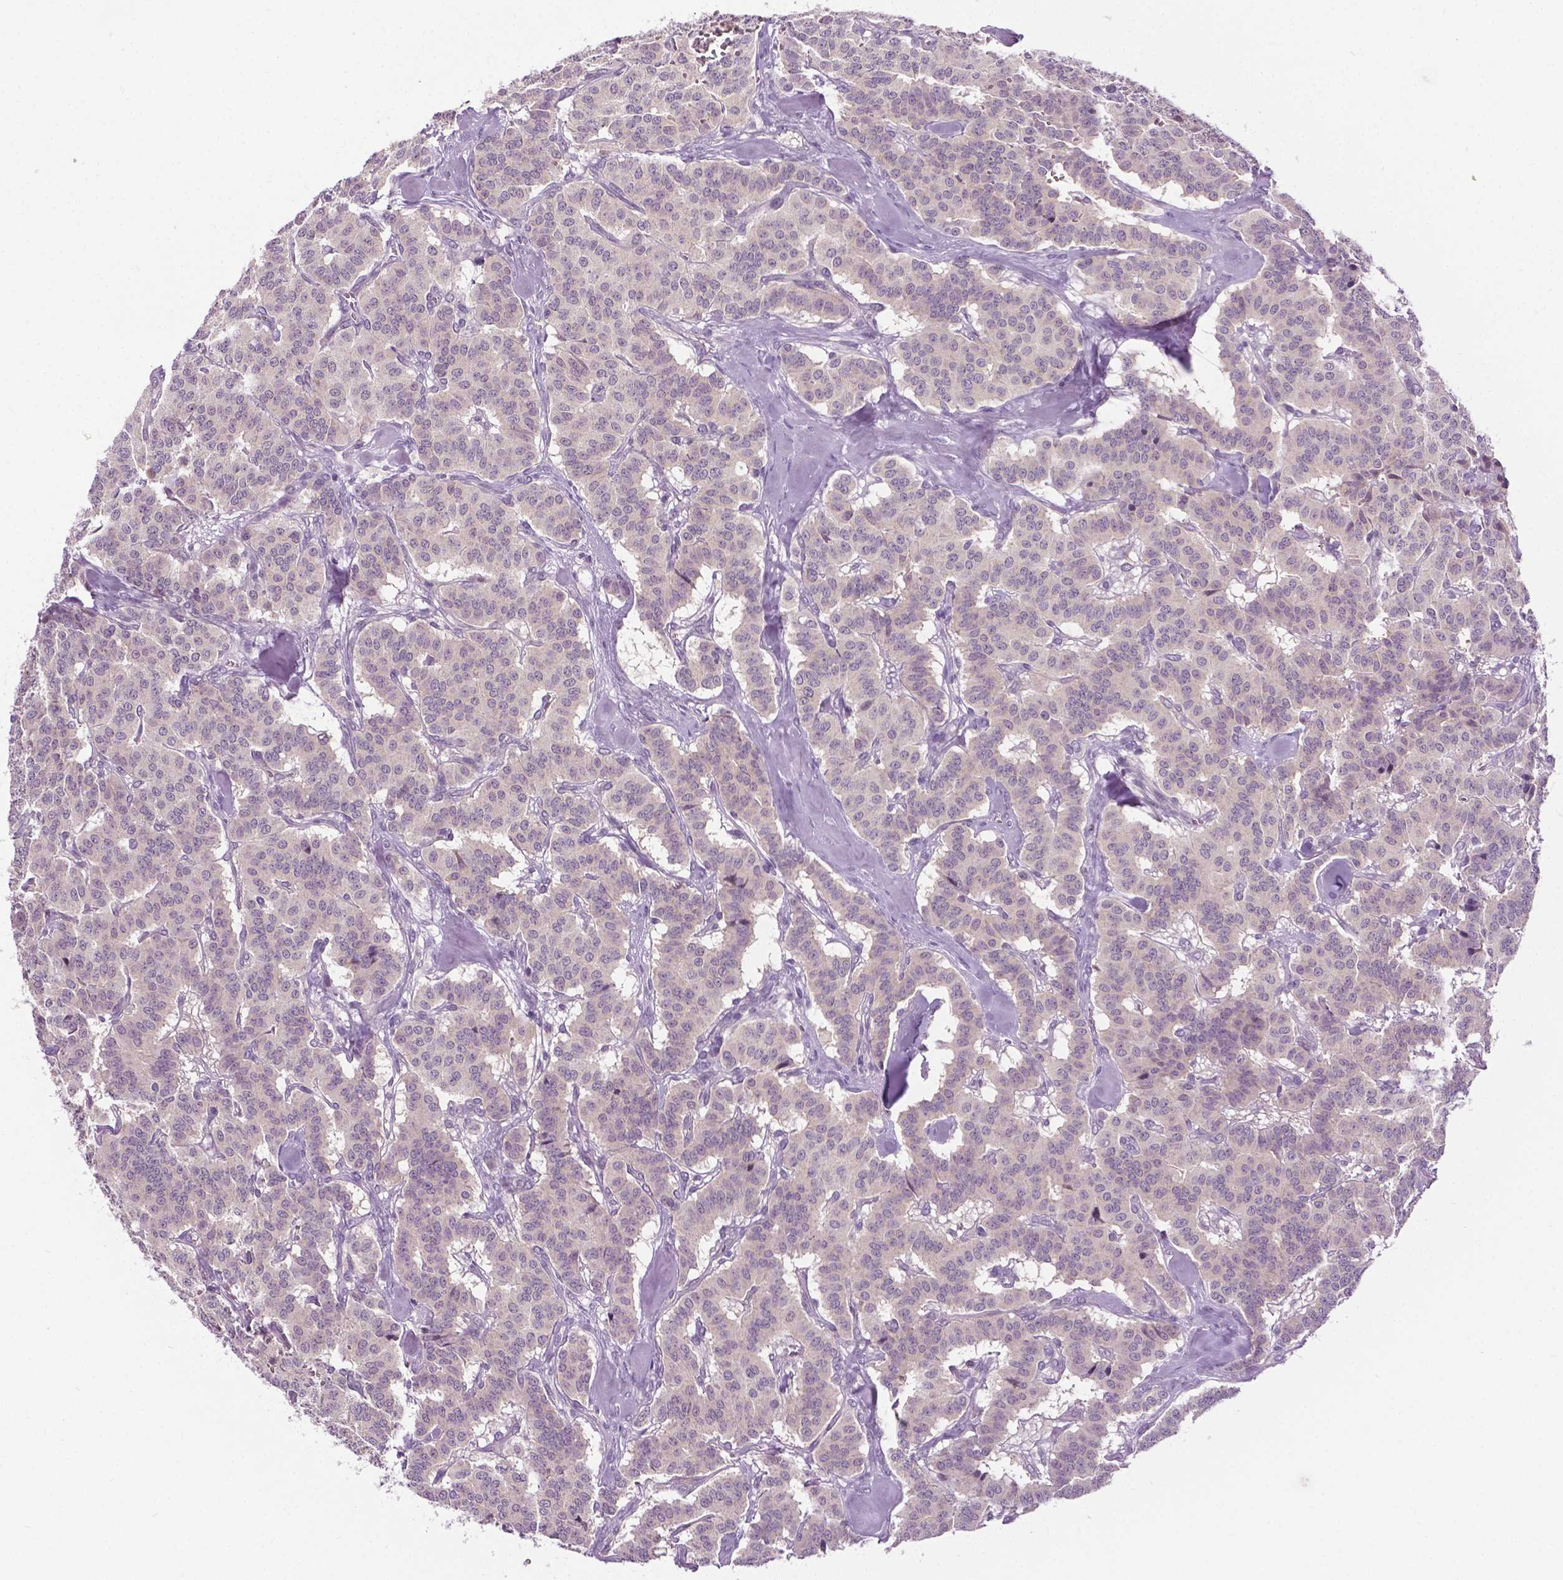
{"staining": {"intensity": "negative", "quantity": "none", "location": "none"}, "tissue": "carcinoid", "cell_type": "Tumor cells", "image_type": "cancer", "snomed": [{"axis": "morphology", "description": "Normal tissue, NOS"}, {"axis": "morphology", "description": "Carcinoid, malignant, NOS"}, {"axis": "topography", "description": "Lung"}], "caption": "High power microscopy histopathology image of an immunohistochemistry photomicrograph of carcinoid (malignant), revealing no significant positivity in tumor cells. (Brightfield microscopy of DAB (3,3'-diaminobenzidine) immunohistochemistry at high magnification).", "gene": "DENND4A", "patient": {"sex": "female", "age": 46}}